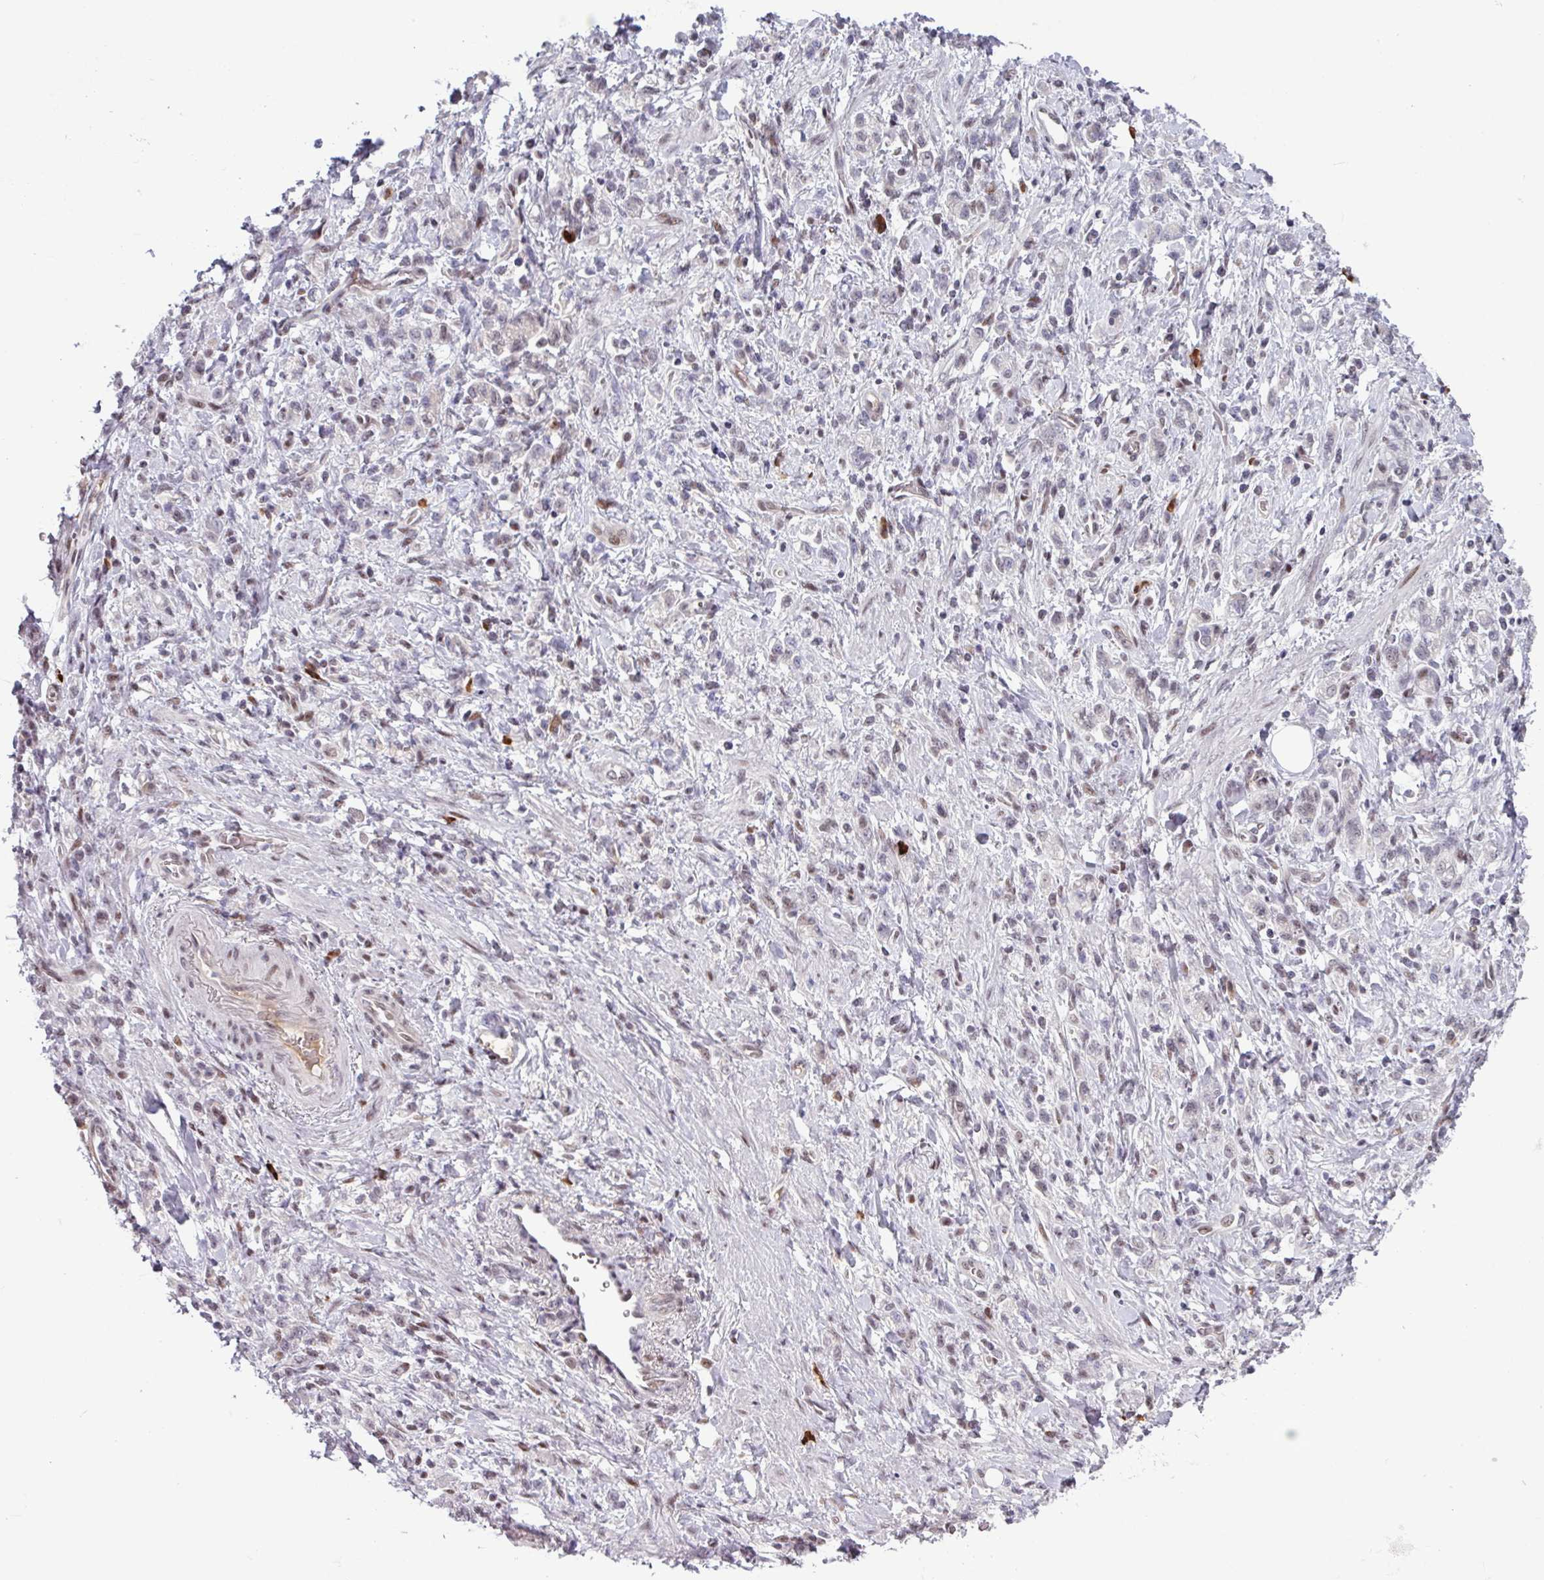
{"staining": {"intensity": "negative", "quantity": "none", "location": "none"}, "tissue": "stomach cancer", "cell_type": "Tumor cells", "image_type": "cancer", "snomed": [{"axis": "morphology", "description": "Adenocarcinoma, NOS"}, {"axis": "topography", "description": "Stomach"}], "caption": "IHC image of neoplastic tissue: human adenocarcinoma (stomach) stained with DAB (3,3'-diaminobenzidine) exhibits no significant protein expression in tumor cells.", "gene": "ZNF575", "patient": {"sex": "male", "age": 77}}